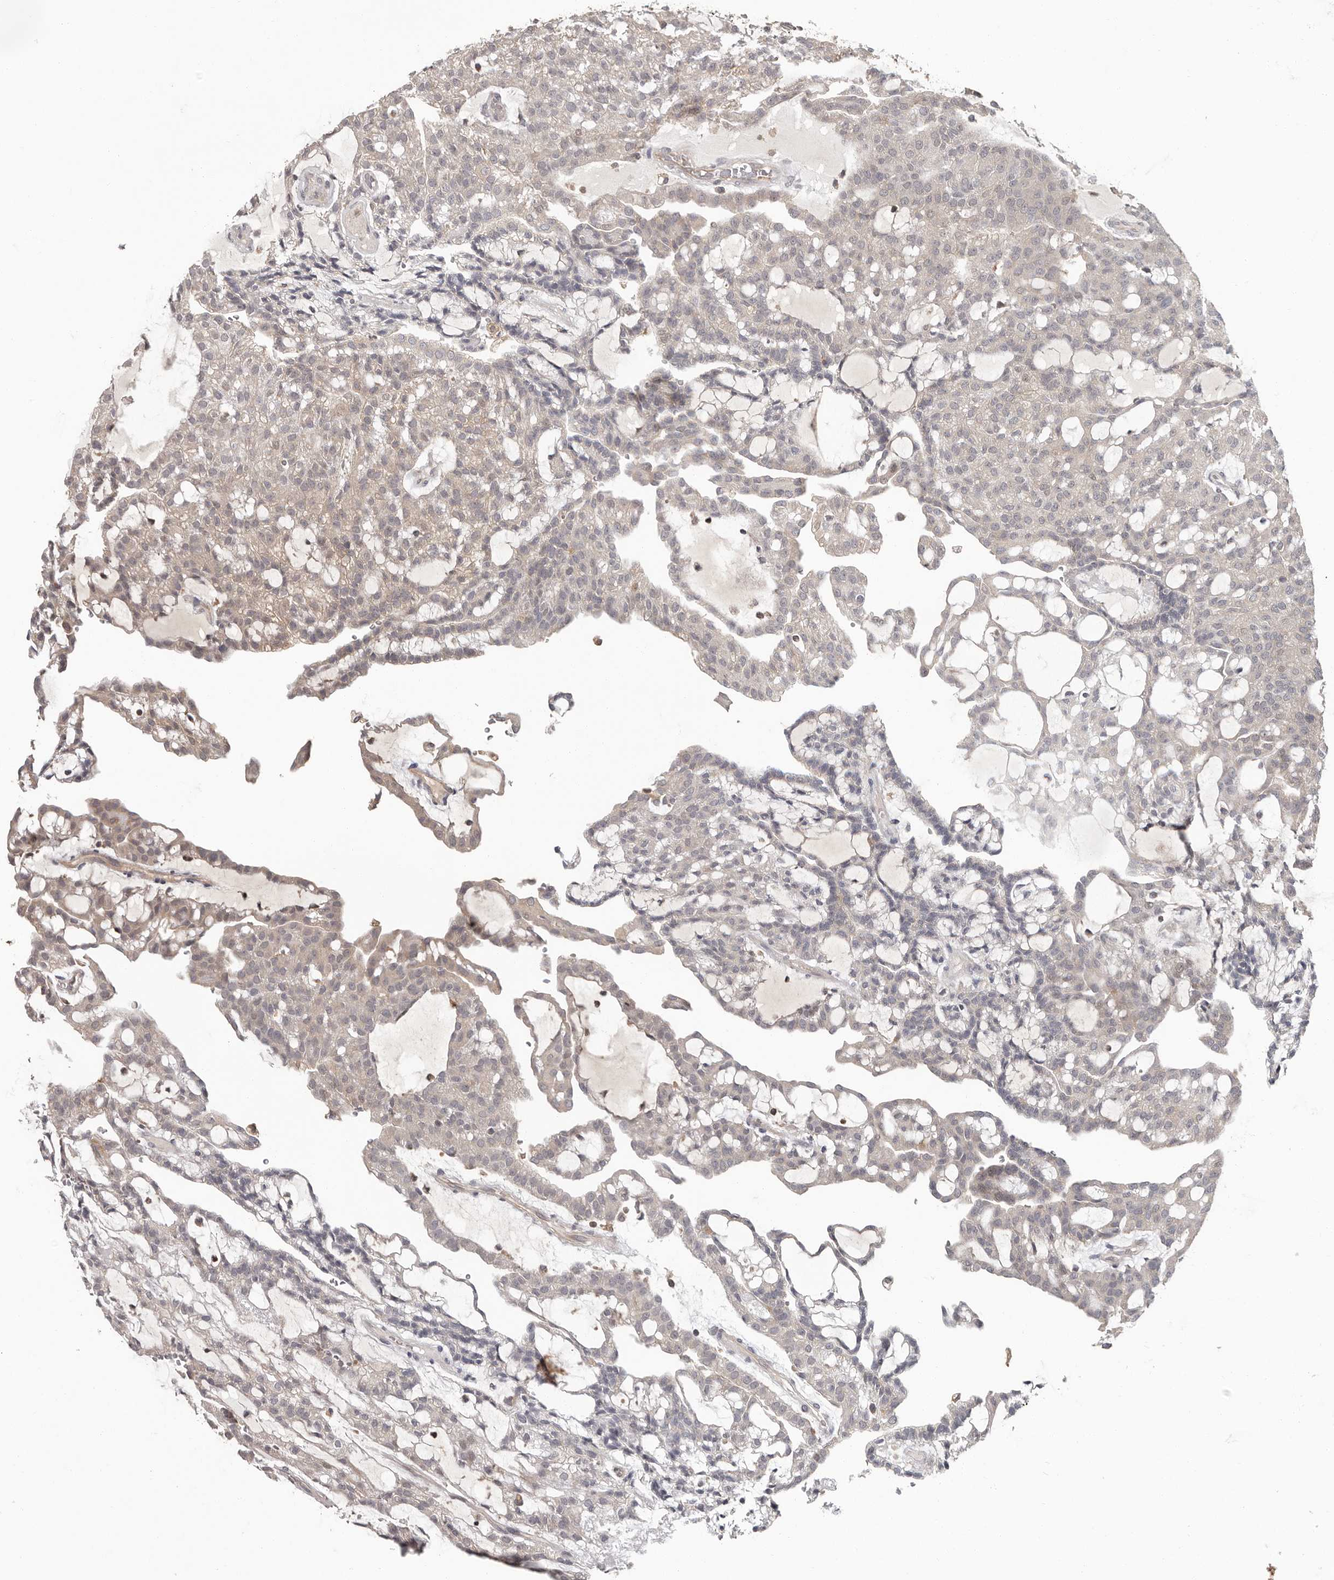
{"staining": {"intensity": "weak", "quantity": "<25%", "location": "cytoplasmic/membranous"}, "tissue": "renal cancer", "cell_type": "Tumor cells", "image_type": "cancer", "snomed": [{"axis": "morphology", "description": "Adenocarcinoma, NOS"}, {"axis": "topography", "description": "Kidney"}], "caption": "This is an immunohistochemistry (IHC) micrograph of renal cancer (adenocarcinoma). There is no positivity in tumor cells.", "gene": "ANKRD44", "patient": {"sex": "male", "age": 63}}